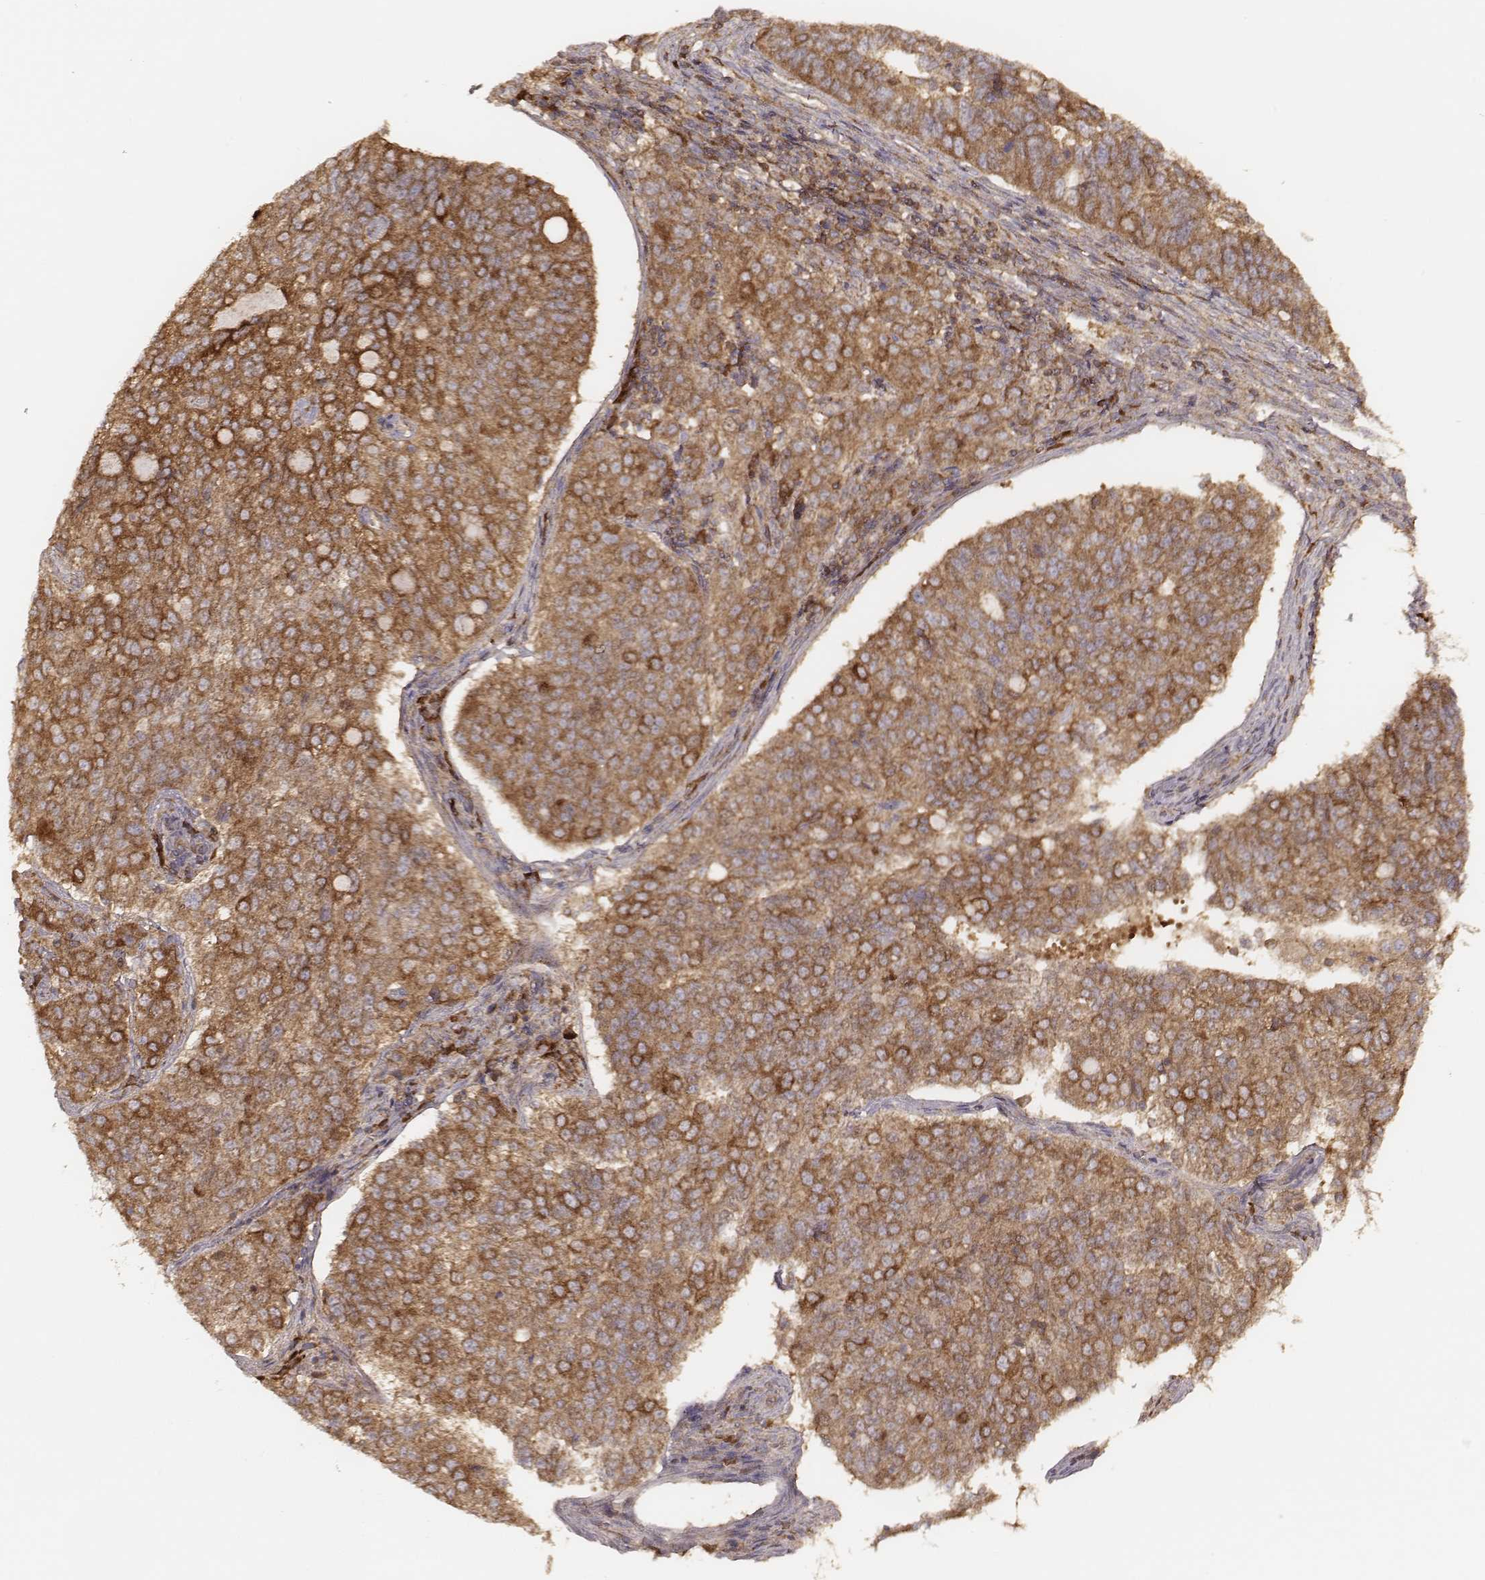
{"staining": {"intensity": "strong", "quantity": ">75%", "location": "cytoplasmic/membranous"}, "tissue": "endometrial cancer", "cell_type": "Tumor cells", "image_type": "cancer", "snomed": [{"axis": "morphology", "description": "Adenocarcinoma, NOS"}, {"axis": "topography", "description": "Endometrium"}], "caption": "IHC of endometrial adenocarcinoma shows high levels of strong cytoplasmic/membranous expression in about >75% of tumor cells. (DAB IHC with brightfield microscopy, high magnification).", "gene": "CARS1", "patient": {"sex": "female", "age": 43}}